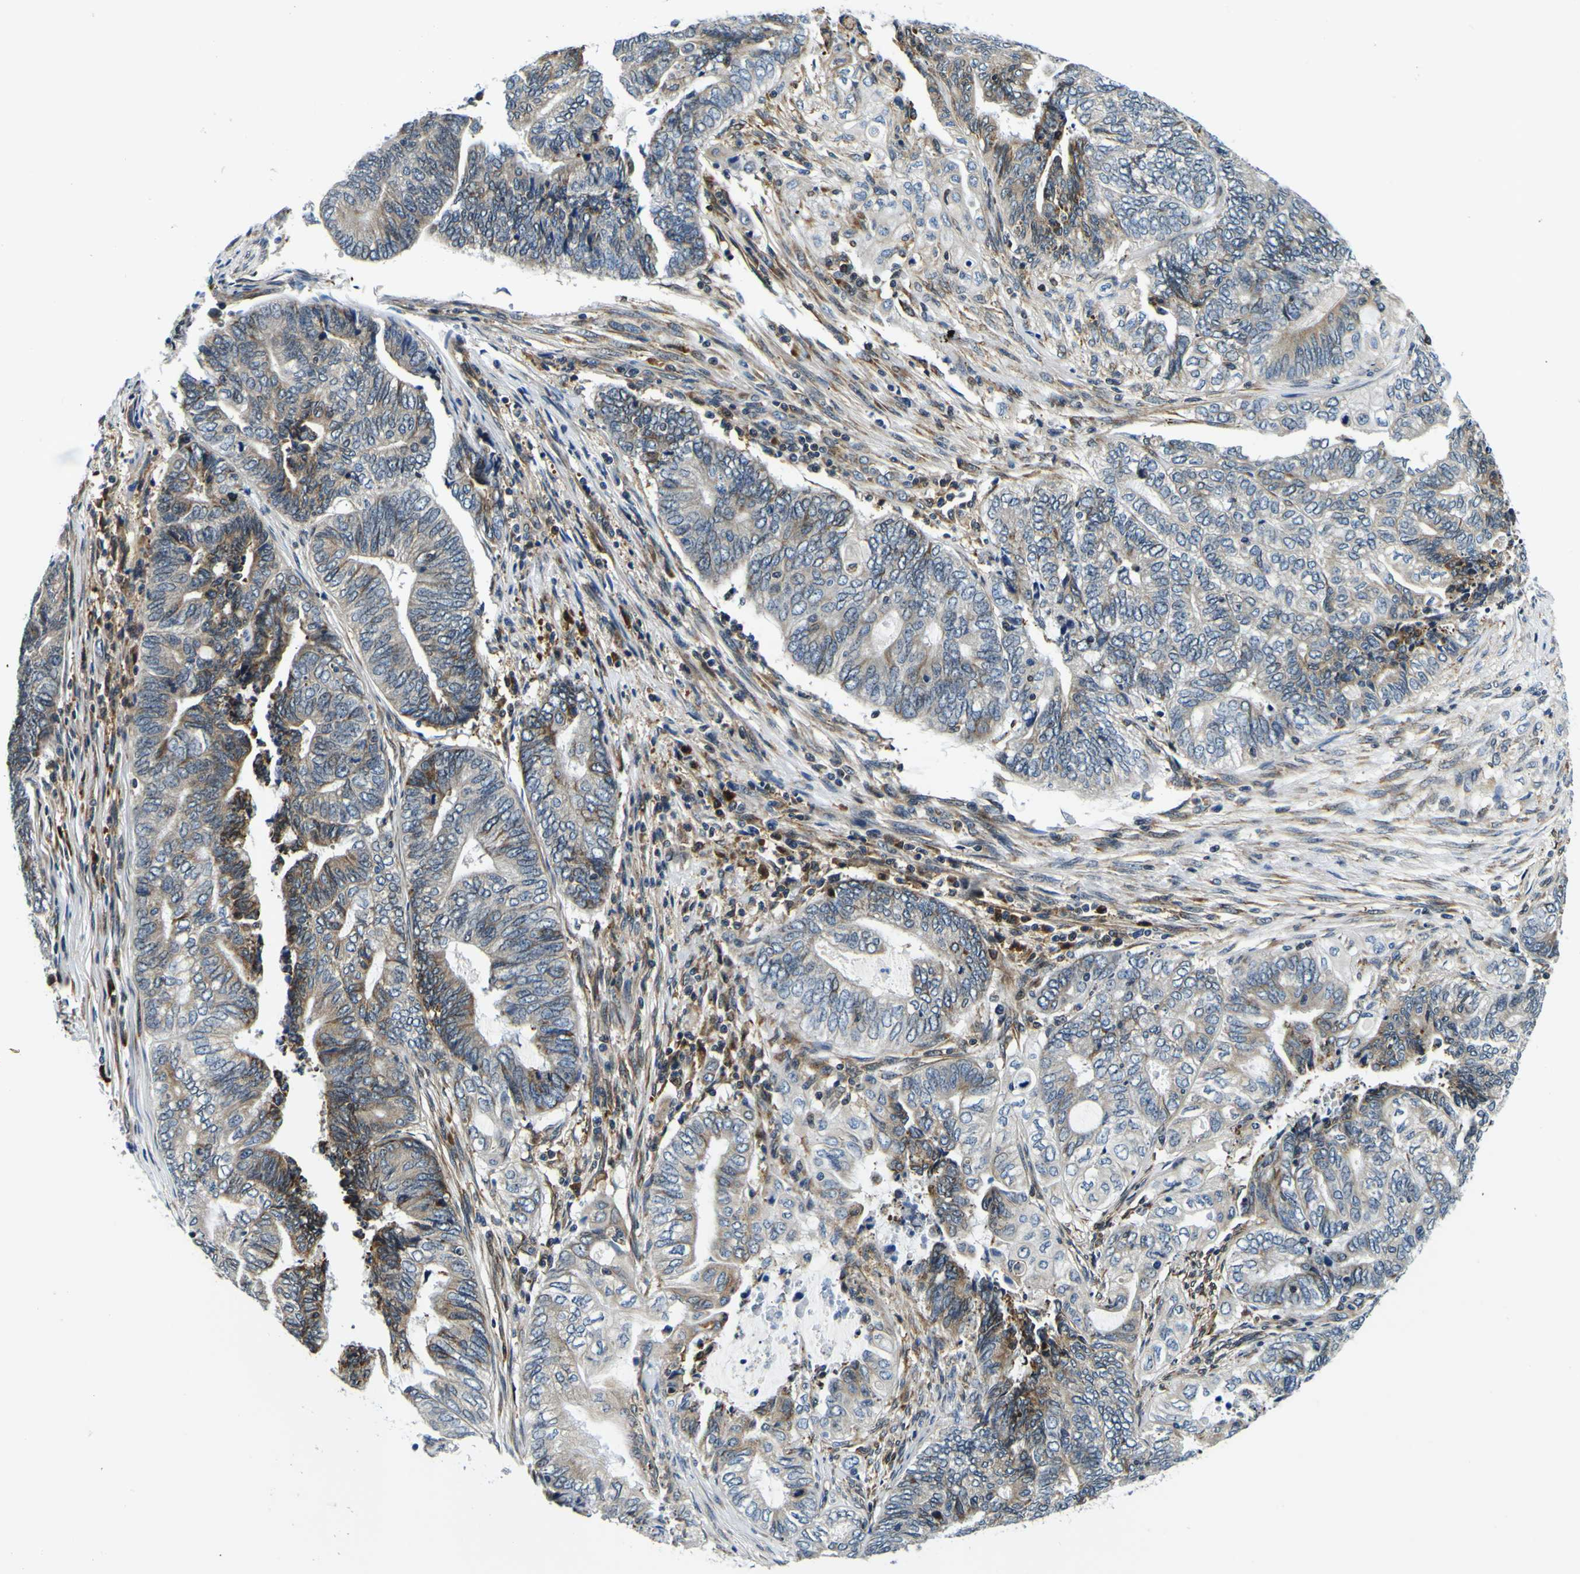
{"staining": {"intensity": "weak", "quantity": "<25%", "location": "cytoplasmic/membranous"}, "tissue": "endometrial cancer", "cell_type": "Tumor cells", "image_type": "cancer", "snomed": [{"axis": "morphology", "description": "Adenocarcinoma, NOS"}, {"axis": "topography", "description": "Uterus"}, {"axis": "topography", "description": "Endometrium"}], "caption": "The immunohistochemistry image has no significant positivity in tumor cells of adenocarcinoma (endometrial) tissue. (DAB (3,3'-diaminobenzidine) IHC, high magnification).", "gene": "NLRP3", "patient": {"sex": "female", "age": 70}}